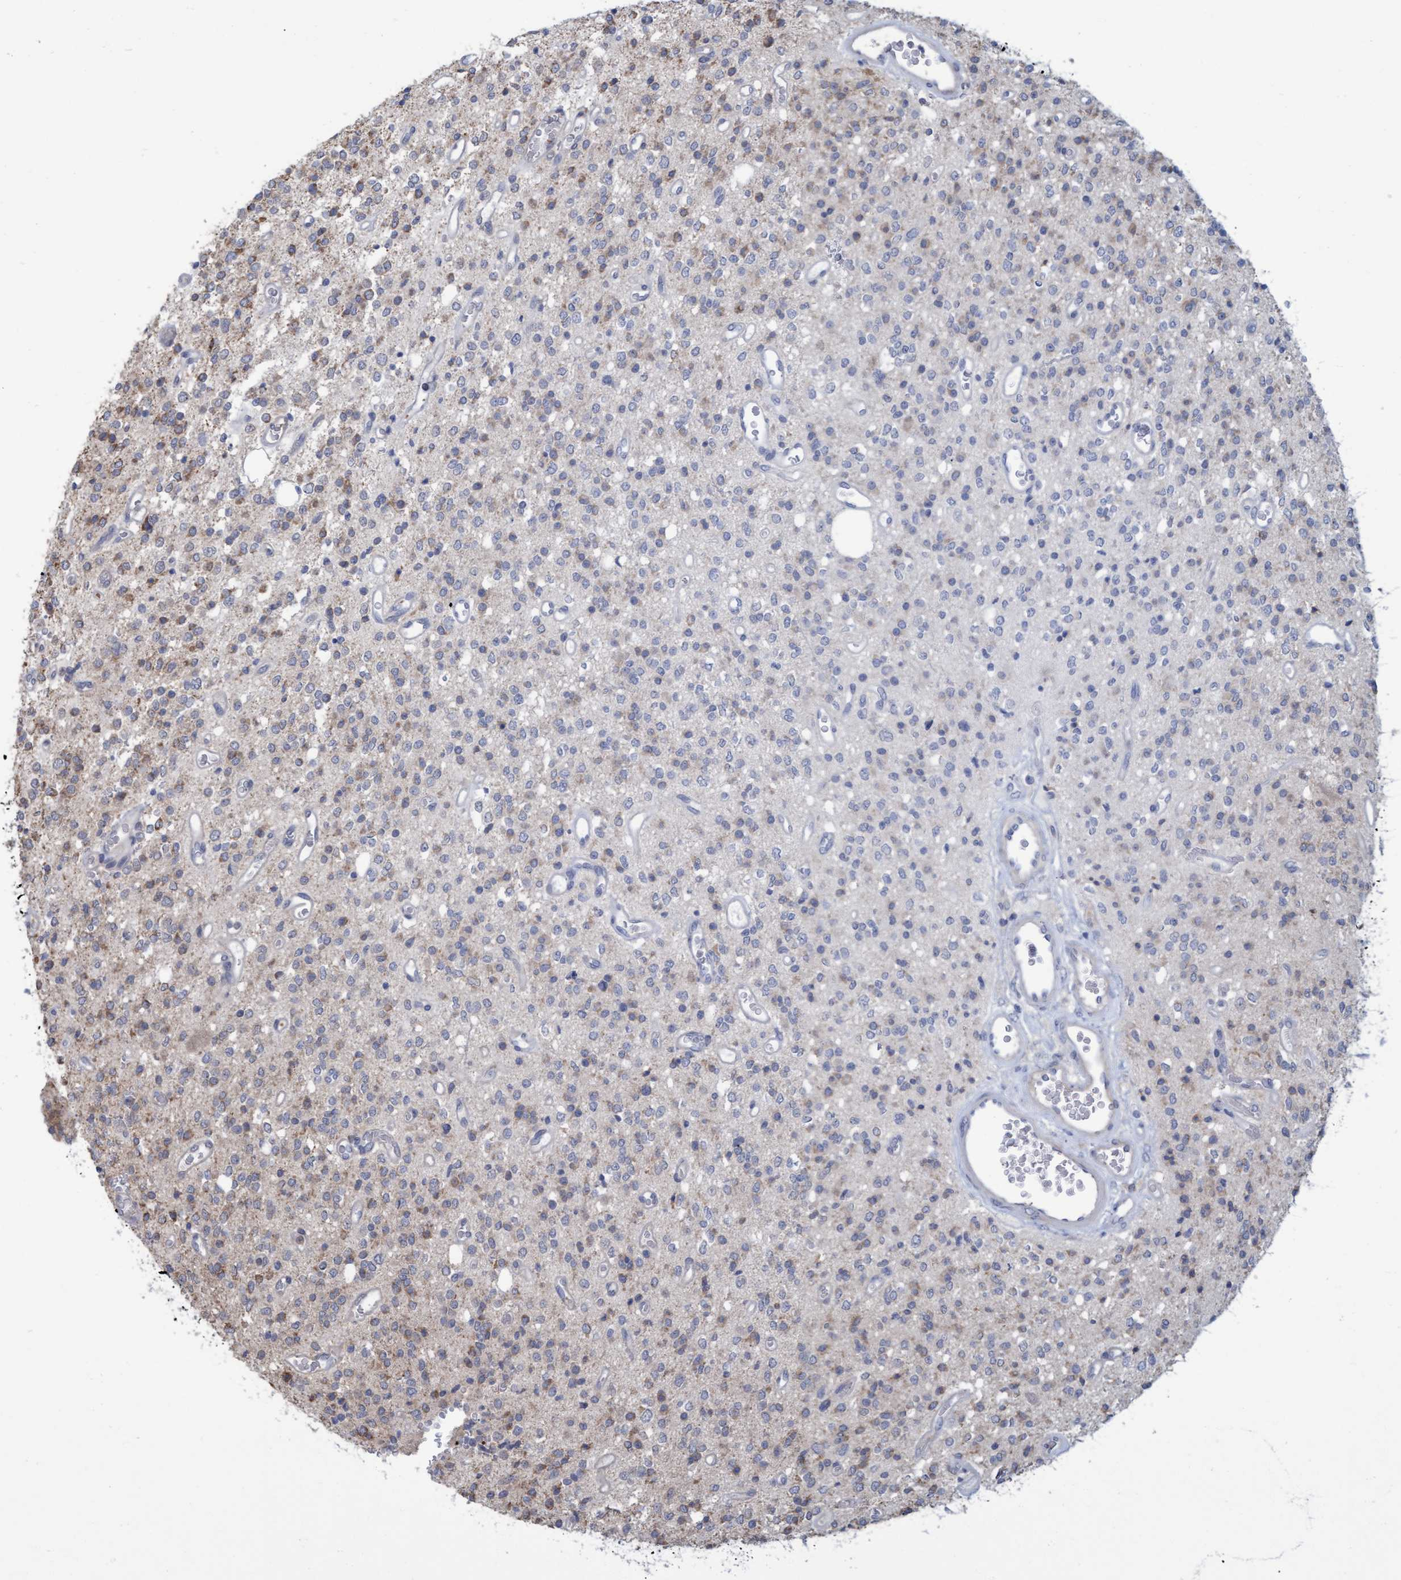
{"staining": {"intensity": "weak", "quantity": "25%-75%", "location": "cytoplasmic/membranous"}, "tissue": "glioma", "cell_type": "Tumor cells", "image_type": "cancer", "snomed": [{"axis": "morphology", "description": "Glioma, malignant, High grade"}, {"axis": "topography", "description": "Brain"}], "caption": "Immunohistochemistry (IHC) micrograph of human malignant glioma (high-grade) stained for a protein (brown), which displays low levels of weak cytoplasmic/membranous expression in about 25%-75% of tumor cells.", "gene": "NAA15", "patient": {"sex": "male", "age": 34}}